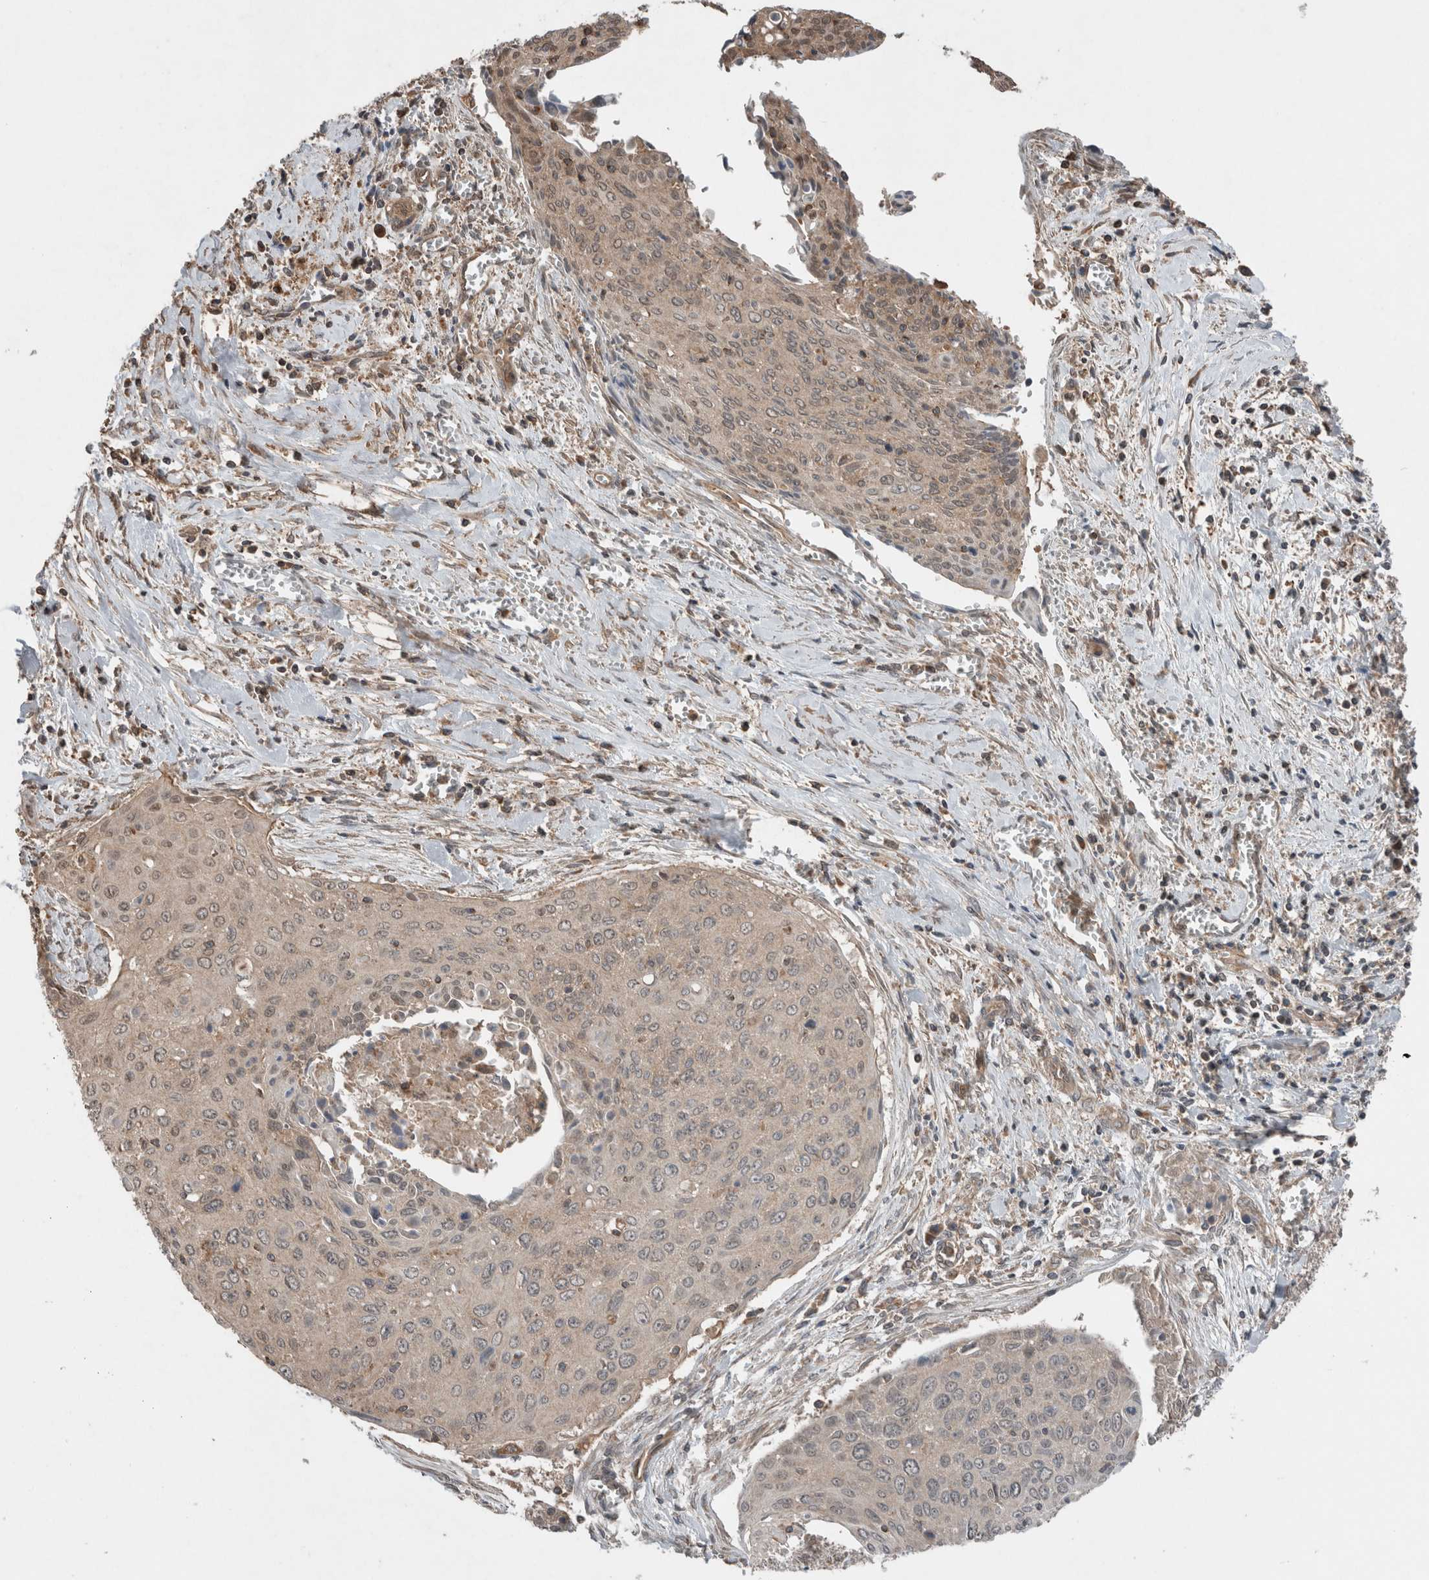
{"staining": {"intensity": "weak", "quantity": "<25%", "location": "cytoplasmic/membranous"}, "tissue": "cervical cancer", "cell_type": "Tumor cells", "image_type": "cancer", "snomed": [{"axis": "morphology", "description": "Squamous cell carcinoma, NOS"}, {"axis": "topography", "description": "Cervix"}], "caption": "Immunohistochemistry (IHC) image of human squamous cell carcinoma (cervical) stained for a protein (brown), which demonstrates no positivity in tumor cells.", "gene": "KLK14", "patient": {"sex": "female", "age": 55}}